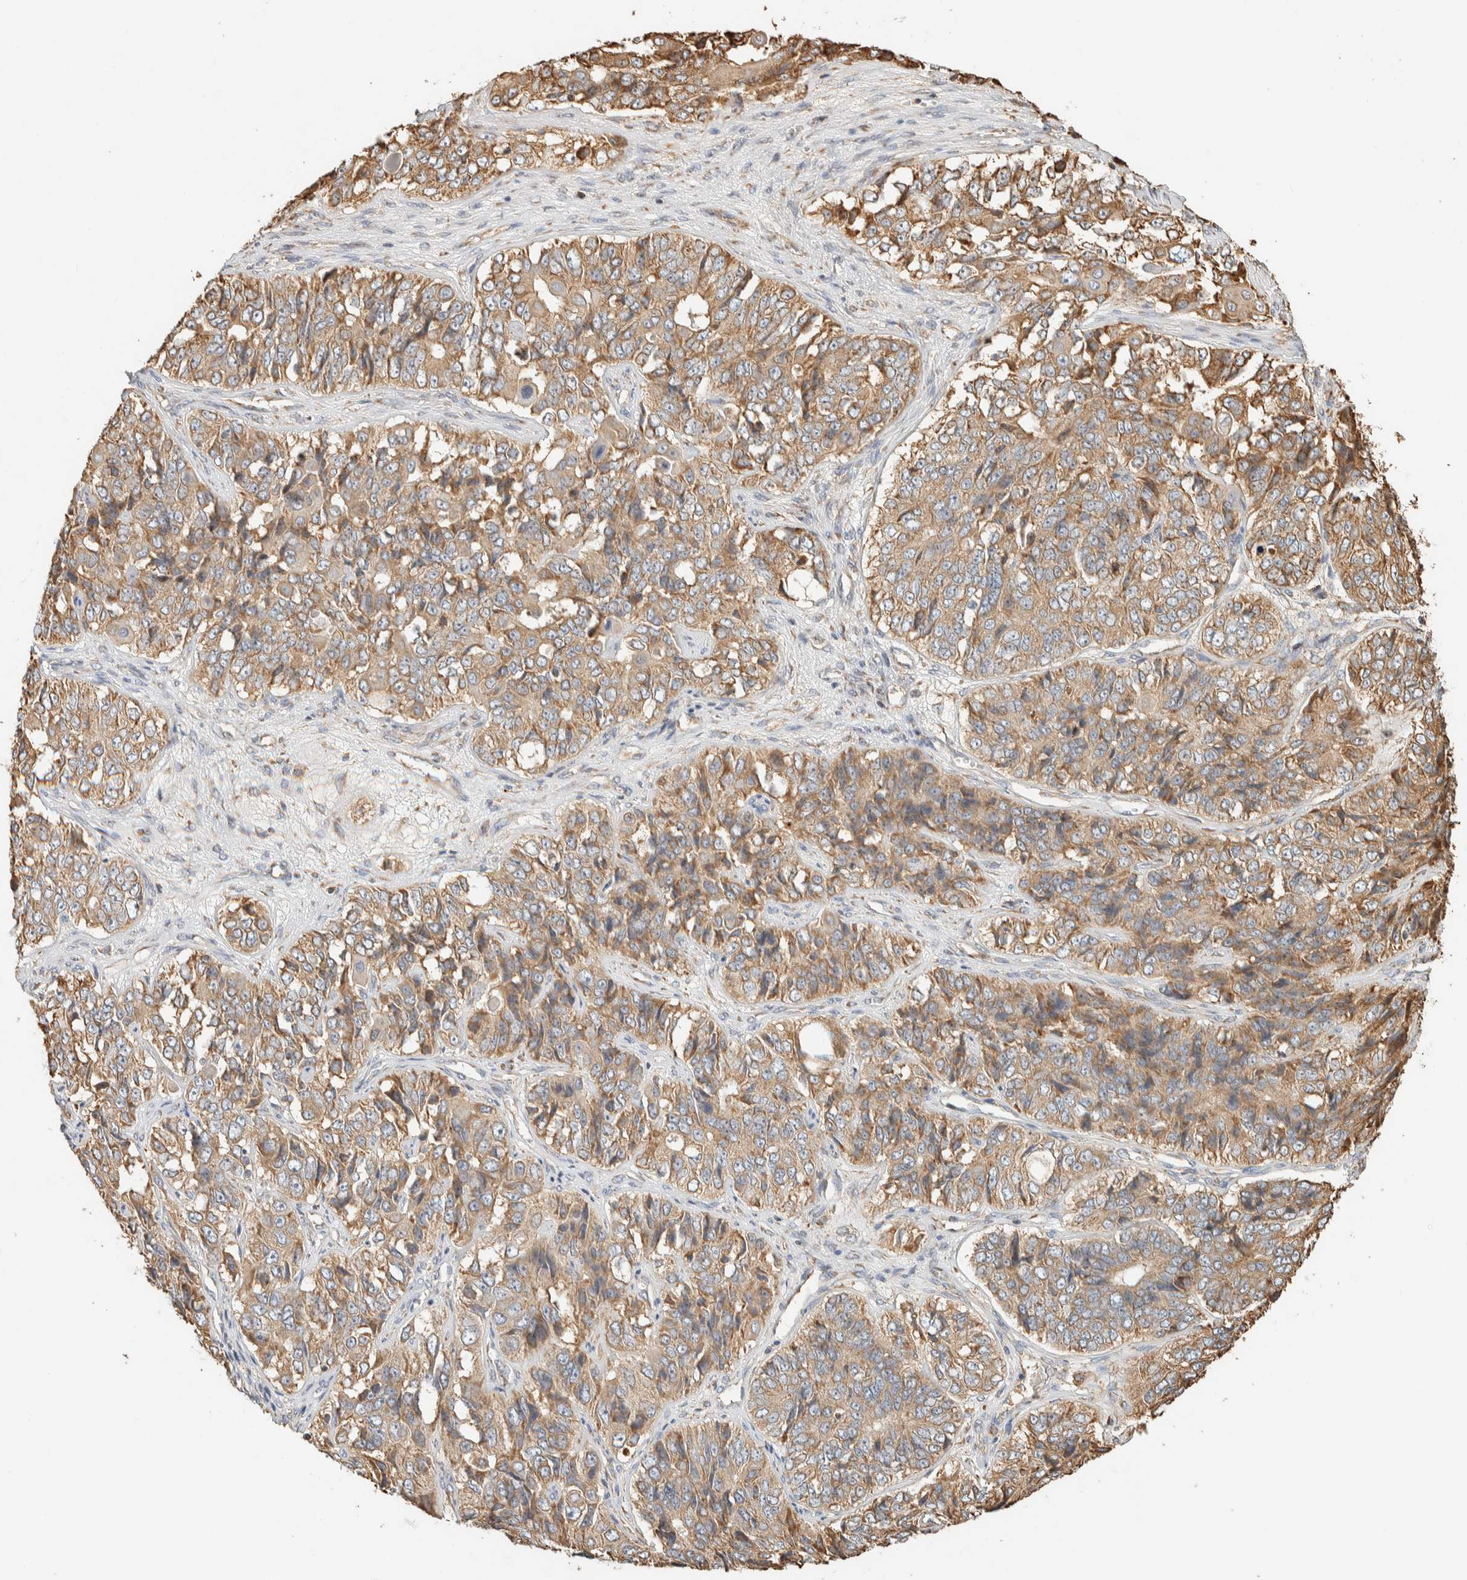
{"staining": {"intensity": "moderate", "quantity": ">75%", "location": "cytoplasmic/membranous"}, "tissue": "ovarian cancer", "cell_type": "Tumor cells", "image_type": "cancer", "snomed": [{"axis": "morphology", "description": "Carcinoma, endometroid"}, {"axis": "topography", "description": "Ovary"}], "caption": "Ovarian cancer stained for a protein (brown) exhibits moderate cytoplasmic/membranous positive positivity in about >75% of tumor cells.", "gene": "RAB11FIP1", "patient": {"sex": "female", "age": 51}}